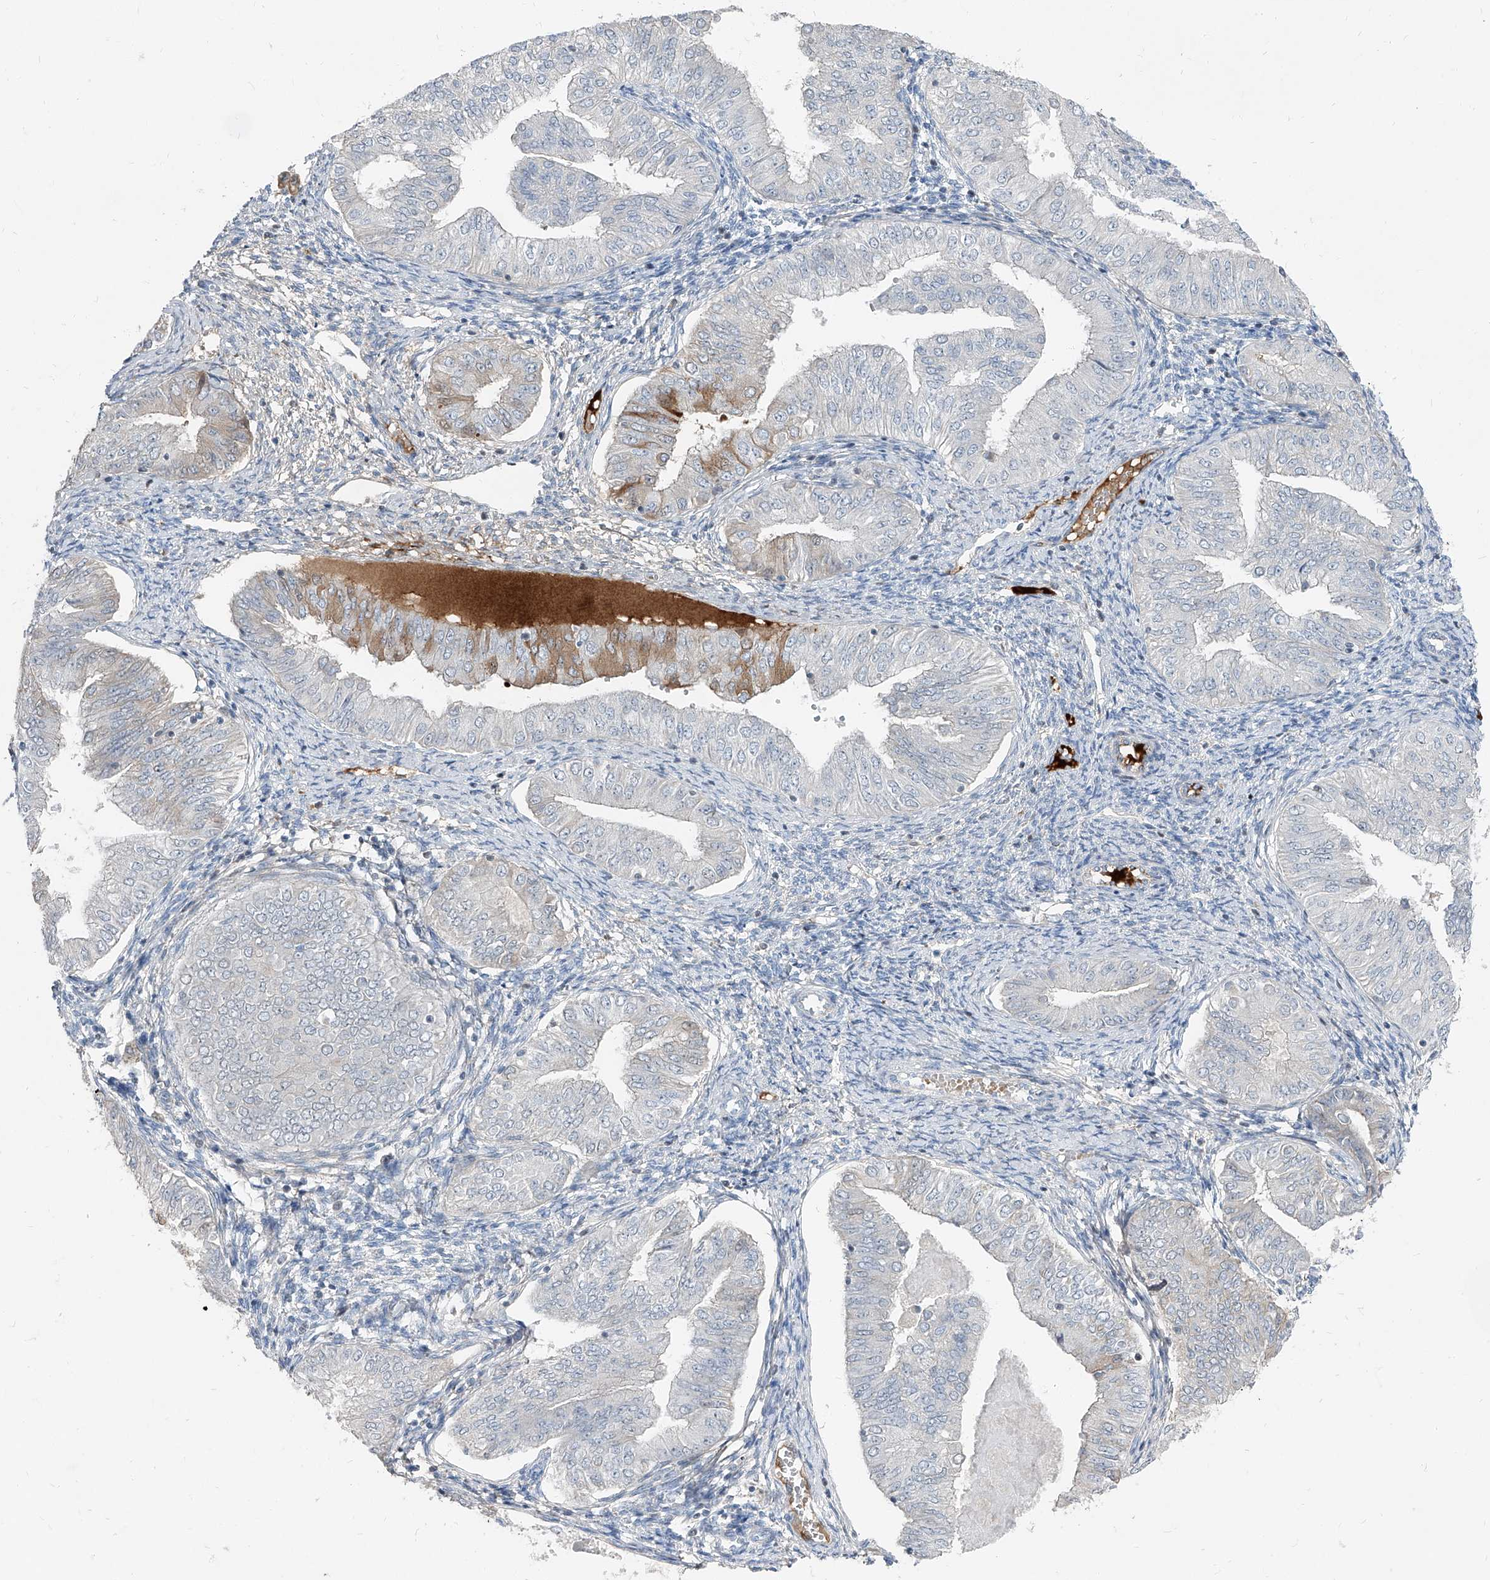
{"staining": {"intensity": "negative", "quantity": "none", "location": "none"}, "tissue": "endometrial cancer", "cell_type": "Tumor cells", "image_type": "cancer", "snomed": [{"axis": "morphology", "description": "Normal tissue, NOS"}, {"axis": "morphology", "description": "Adenocarcinoma, NOS"}, {"axis": "topography", "description": "Endometrium"}], "caption": "Tumor cells show no significant protein positivity in endometrial adenocarcinoma.", "gene": "HOXA3", "patient": {"sex": "female", "age": 53}}